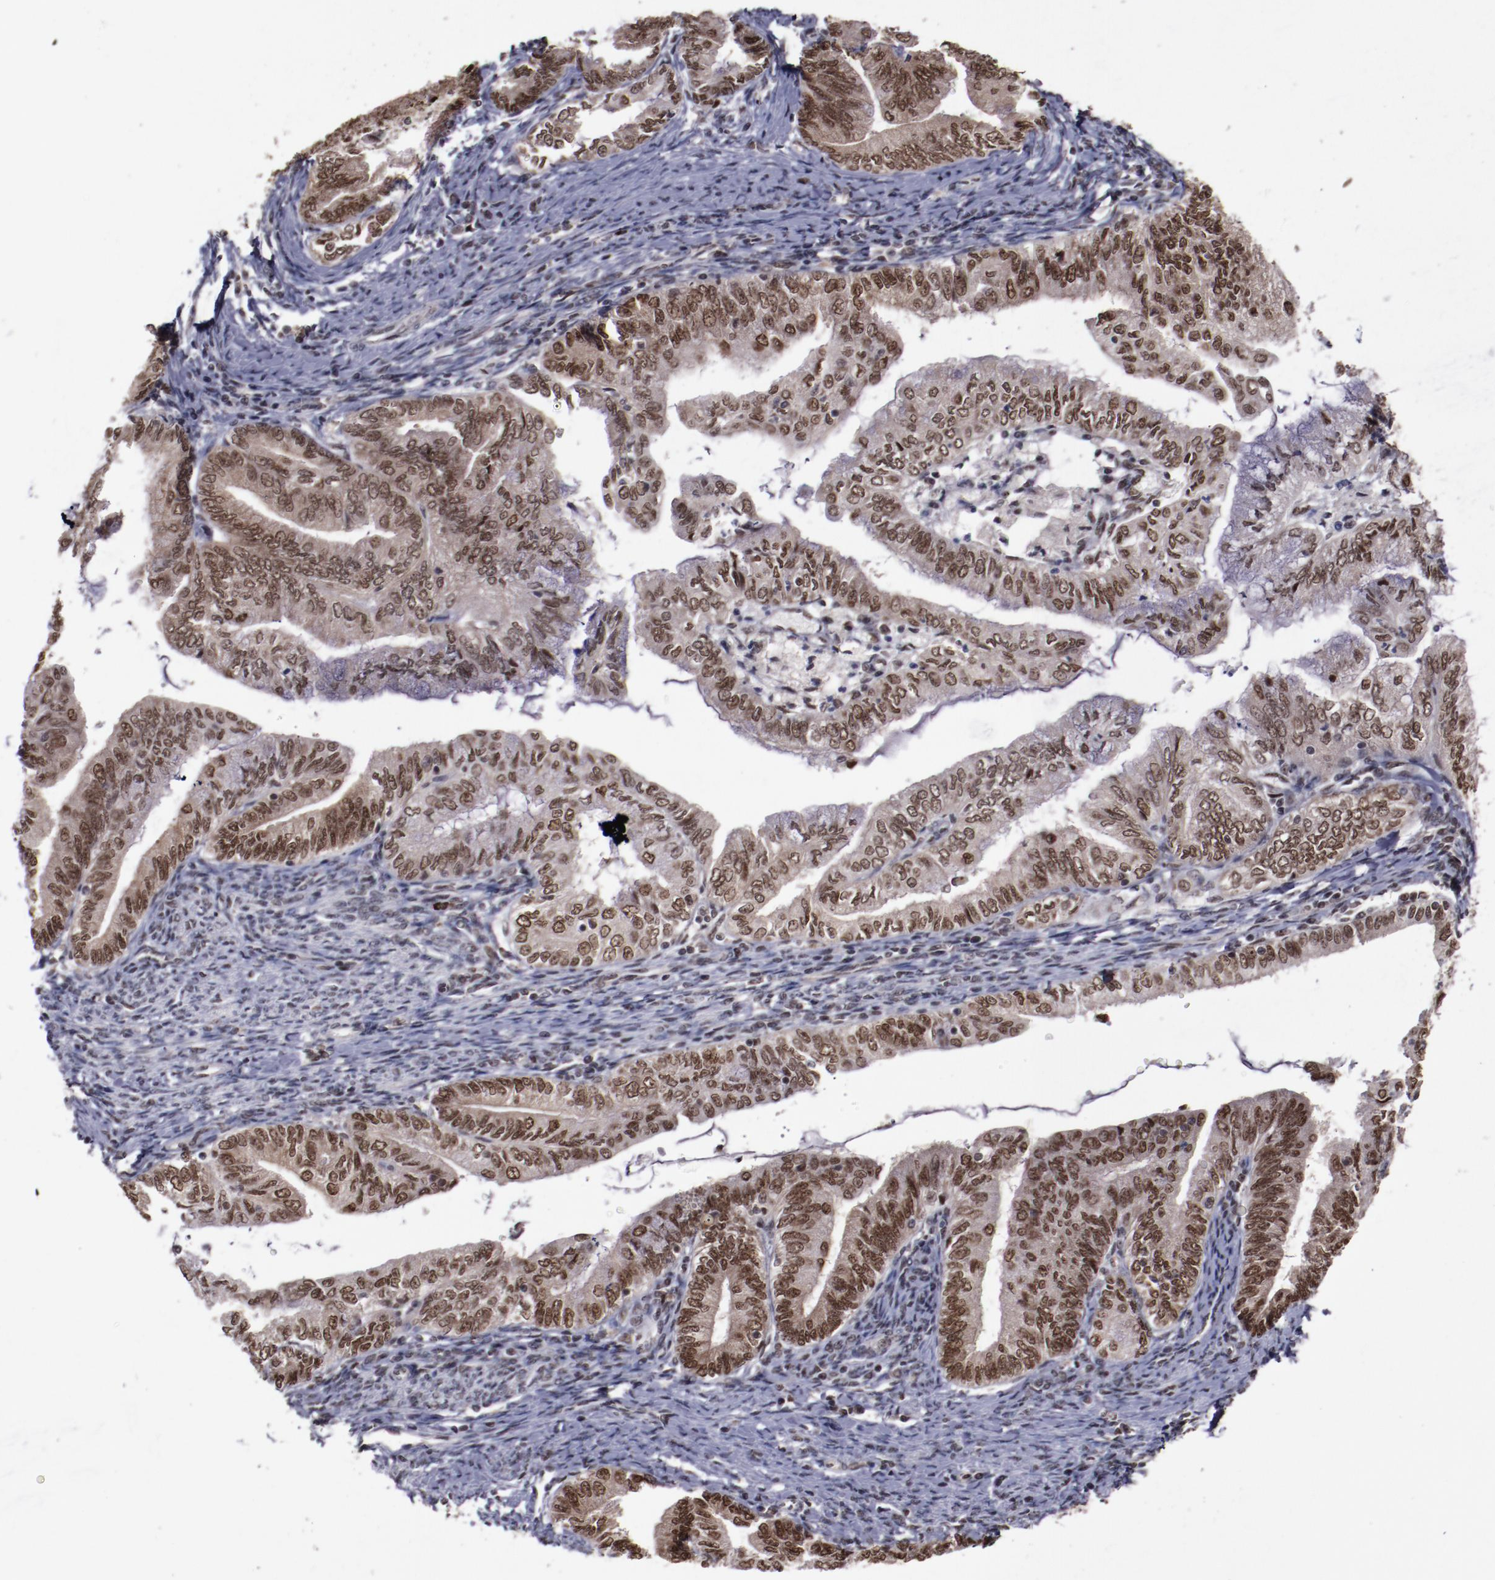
{"staining": {"intensity": "moderate", "quantity": ">75%", "location": "nuclear"}, "tissue": "endometrial cancer", "cell_type": "Tumor cells", "image_type": "cancer", "snomed": [{"axis": "morphology", "description": "Adenocarcinoma, NOS"}, {"axis": "topography", "description": "Endometrium"}], "caption": "Human adenocarcinoma (endometrial) stained with a protein marker shows moderate staining in tumor cells.", "gene": "ERH", "patient": {"sex": "female", "age": 66}}